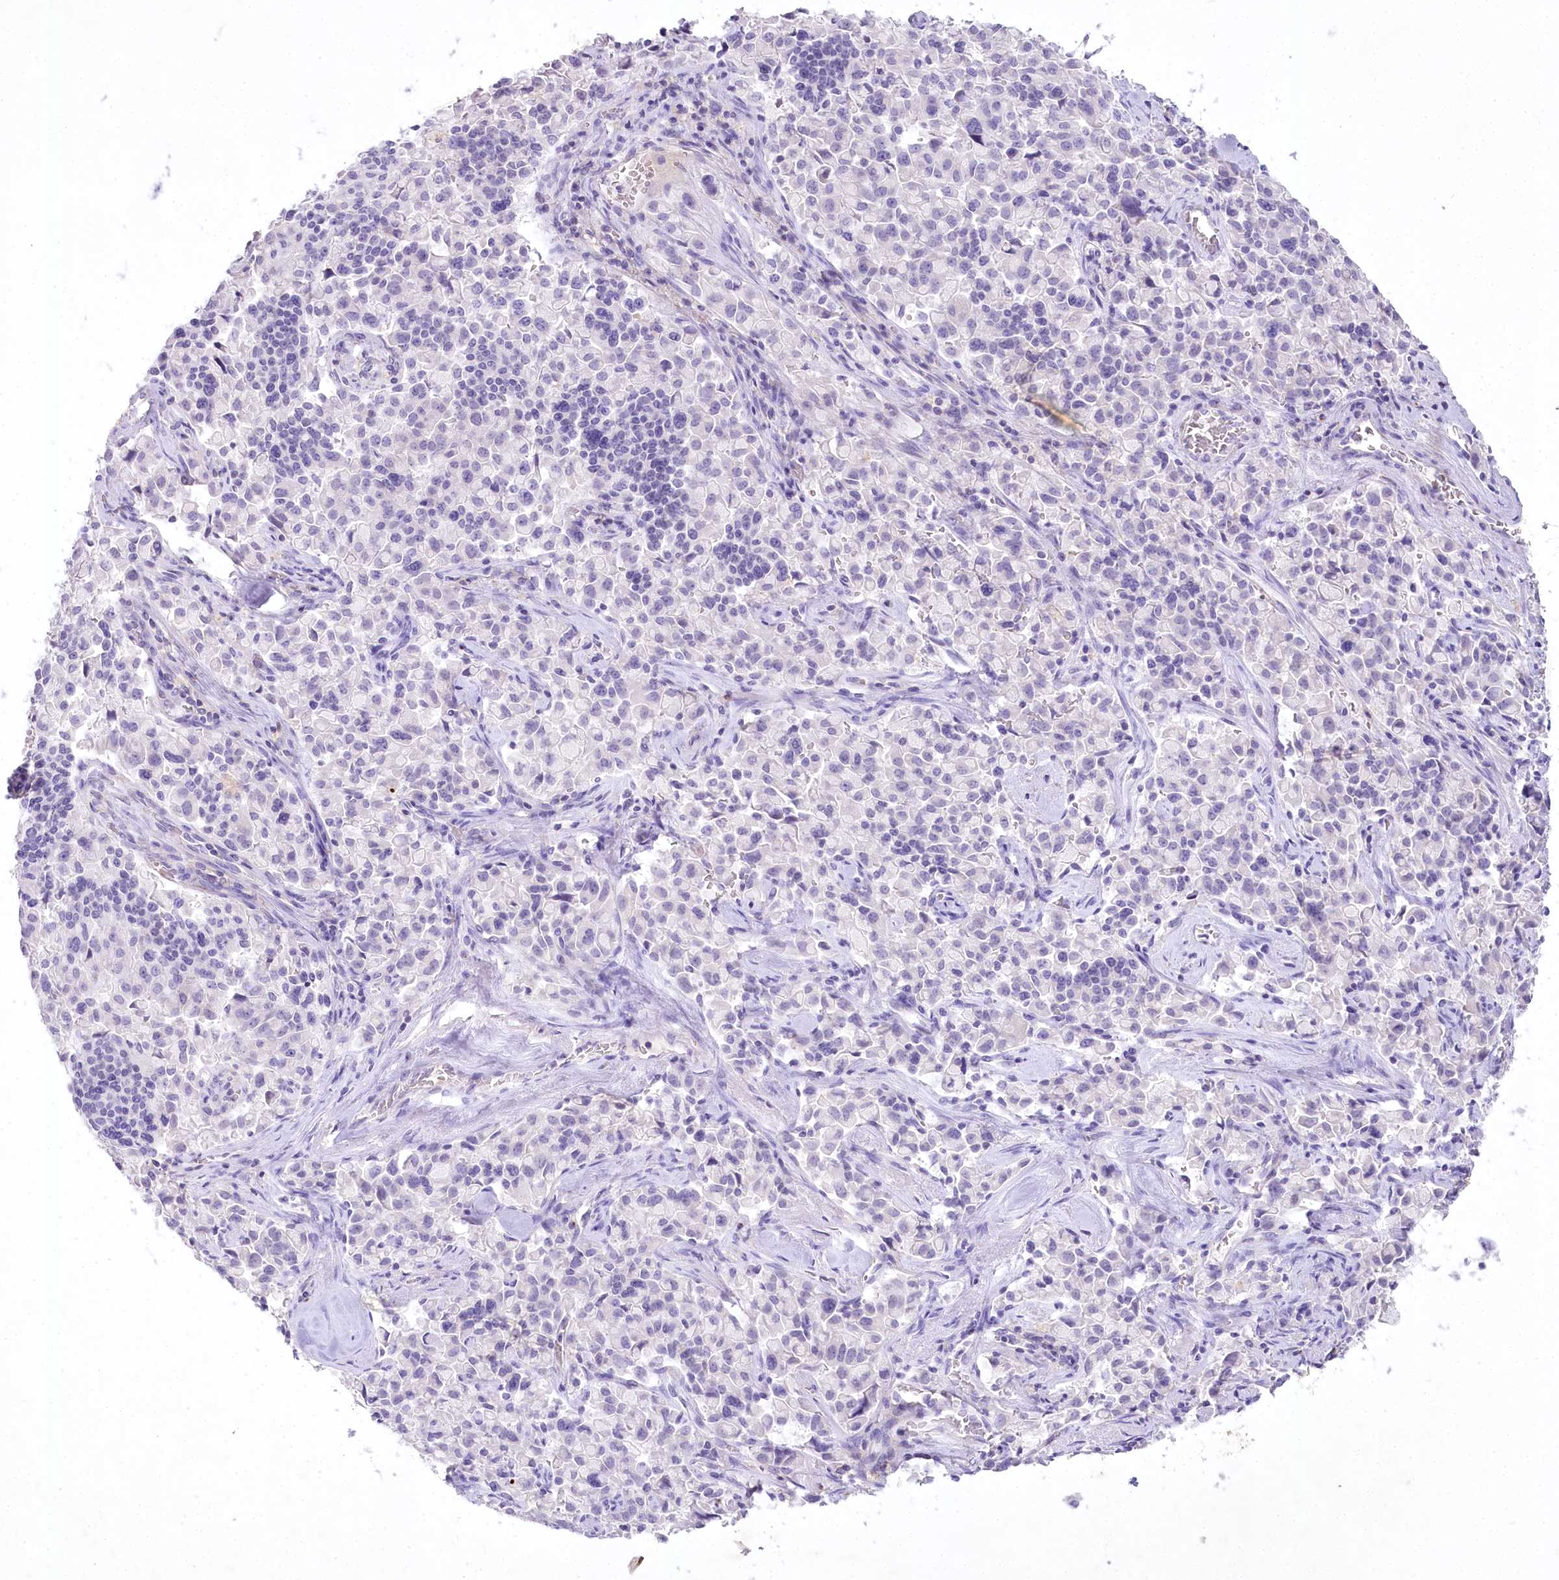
{"staining": {"intensity": "negative", "quantity": "none", "location": "none"}, "tissue": "pancreatic cancer", "cell_type": "Tumor cells", "image_type": "cancer", "snomed": [{"axis": "morphology", "description": "Adenocarcinoma, NOS"}, {"axis": "topography", "description": "Pancreas"}], "caption": "IHC image of neoplastic tissue: human pancreatic adenocarcinoma stained with DAB (3,3'-diaminobenzidine) demonstrates no significant protein staining in tumor cells.", "gene": "MYOZ1", "patient": {"sex": "male", "age": 65}}